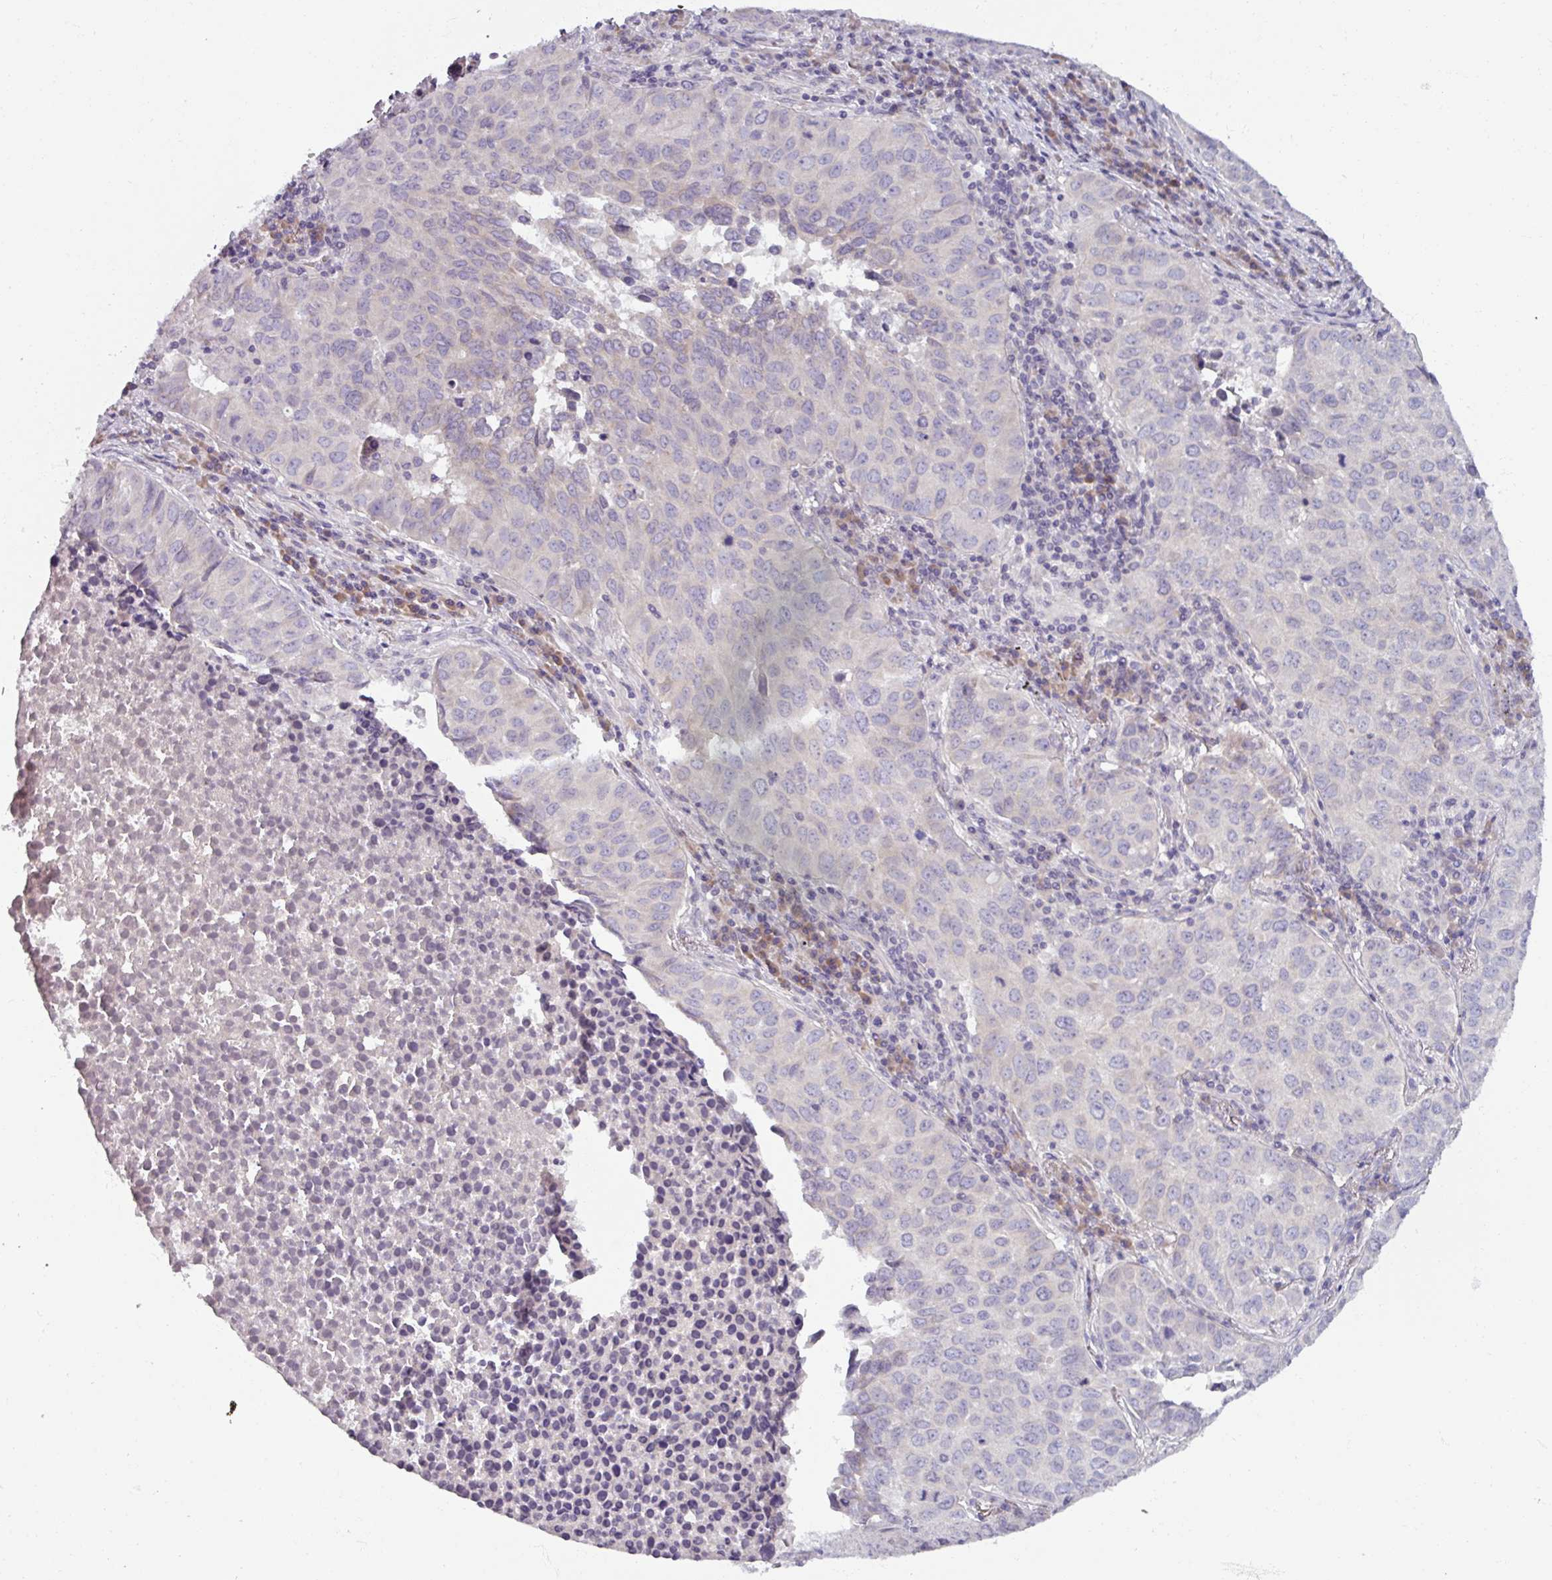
{"staining": {"intensity": "negative", "quantity": "none", "location": "none"}, "tissue": "lung cancer", "cell_type": "Tumor cells", "image_type": "cancer", "snomed": [{"axis": "morphology", "description": "Adenocarcinoma, NOS"}, {"axis": "topography", "description": "Lung"}], "caption": "Immunohistochemical staining of human lung cancer (adenocarcinoma) demonstrates no significant staining in tumor cells.", "gene": "SMIM11", "patient": {"sex": "female", "age": 50}}